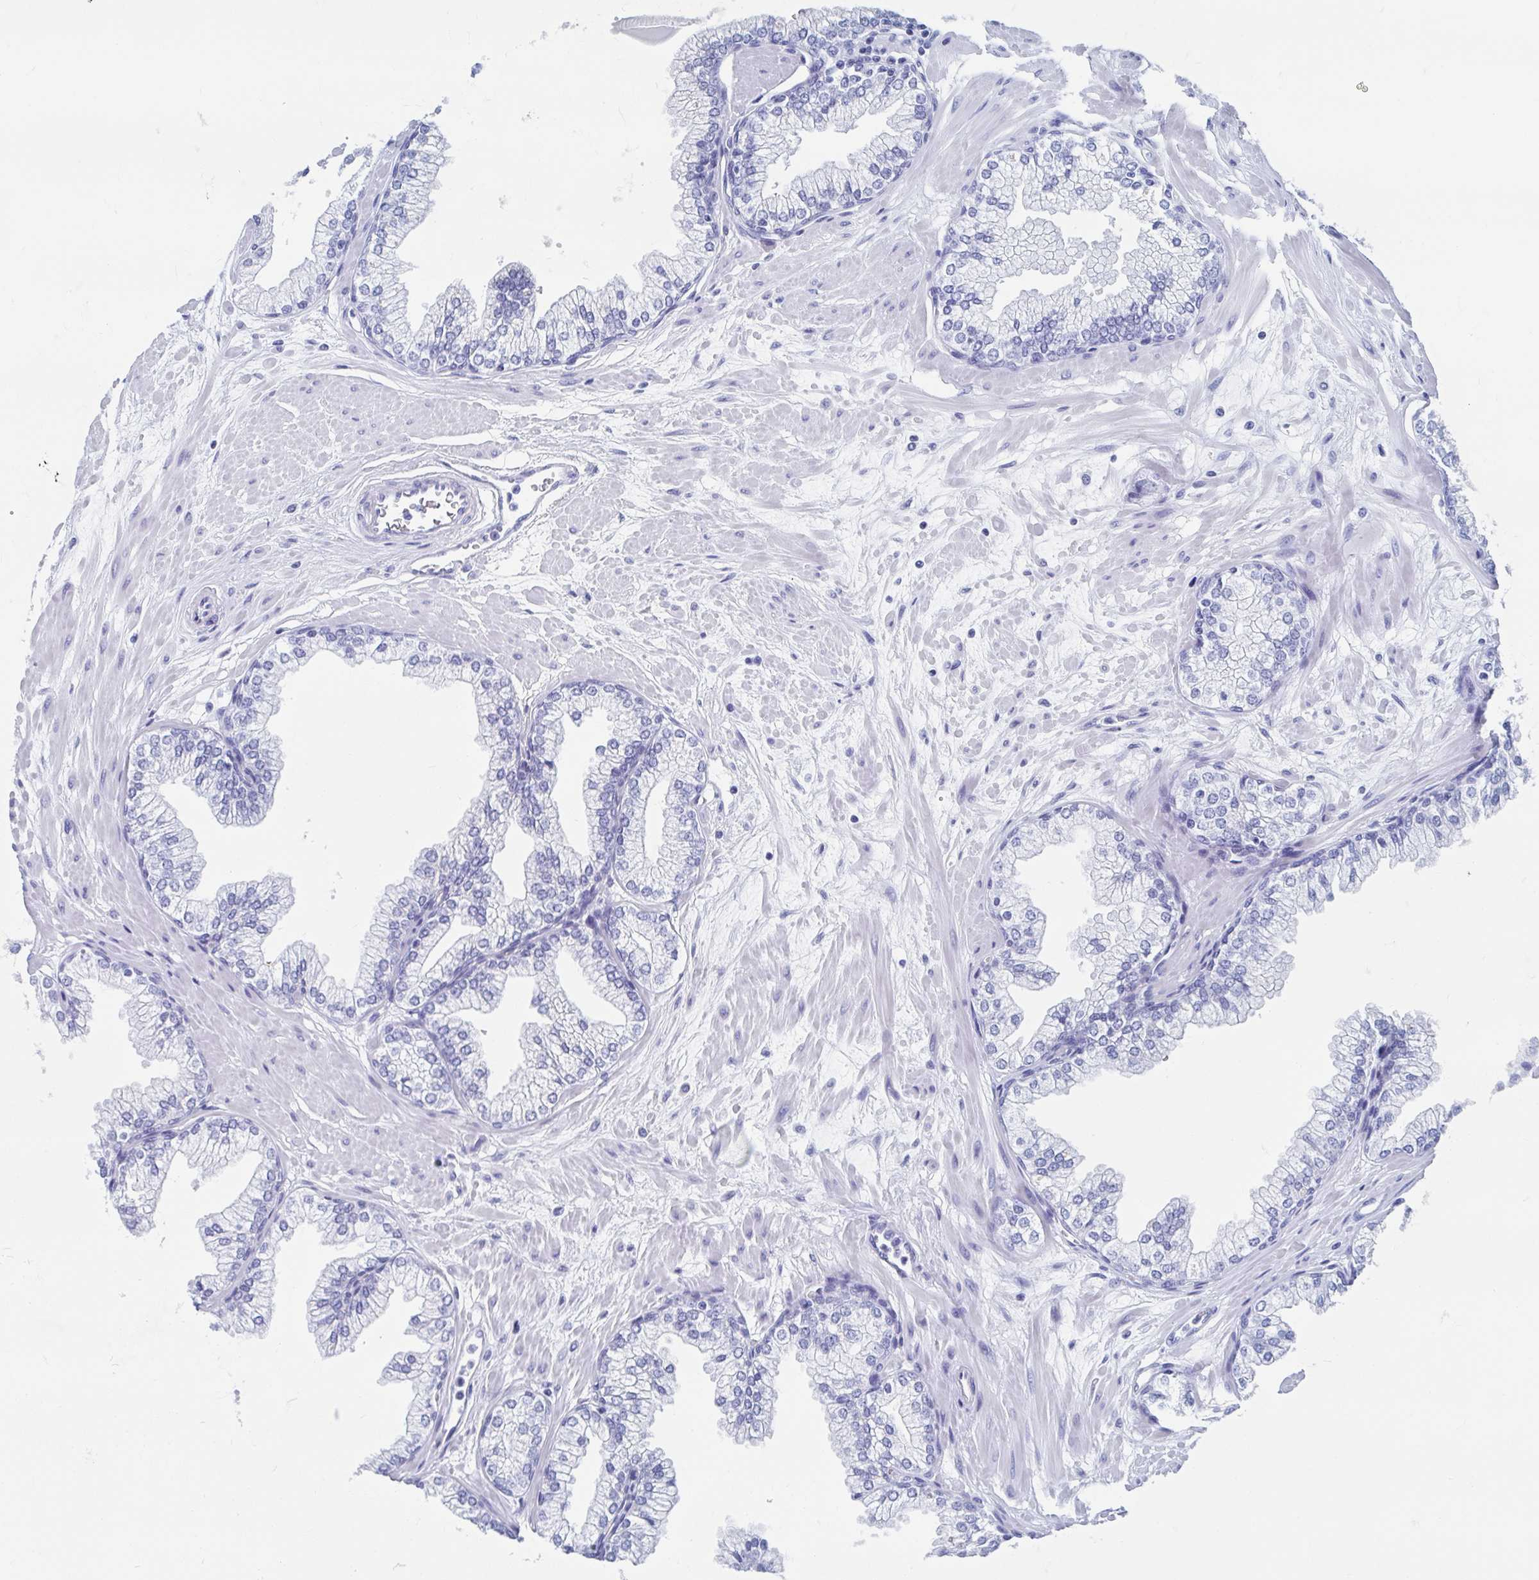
{"staining": {"intensity": "negative", "quantity": "none", "location": "none"}, "tissue": "prostate", "cell_type": "Glandular cells", "image_type": "normal", "snomed": [{"axis": "morphology", "description": "Normal tissue, NOS"}, {"axis": "topography", "description": "Prostate"}, {"axis": "topography", "description": "Peripheral nerve tissue"}], "caption": "There is no significant staining in glandular cells of prostate. Brightfield microscopy of IHC stained with DAB (brown) and hematoxylin (blue), captured at high magnification.", "gene": "HDGFL1", "patient": {"sex": "male", "age": 61}}